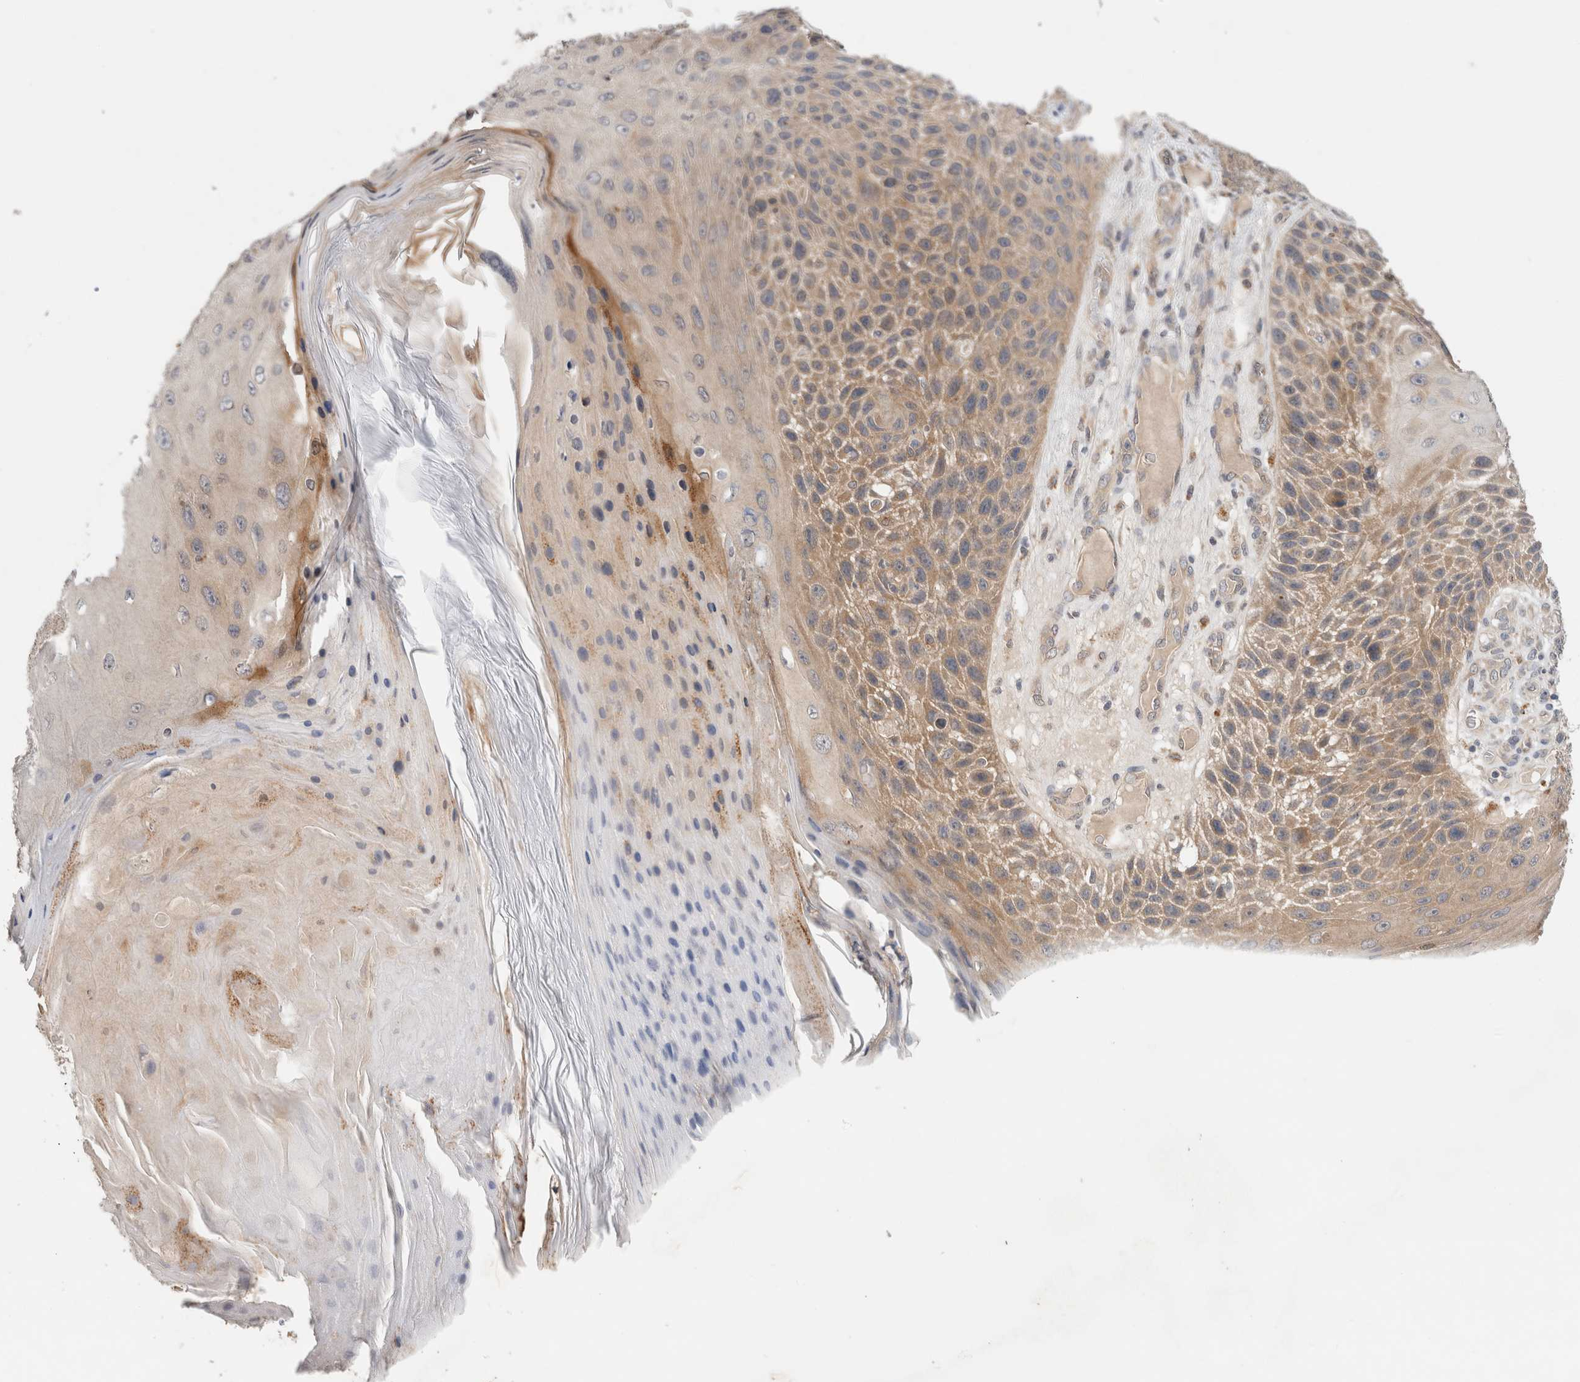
{"staining": {"intensity": "weak", "quantity": "25%-75%", "location": "cytoplasmic/membranous"}, "tissue": "skin cancer", "cell_type": "Tumor cells", "image_type": "cancer", "snomed": [{"axis": "morphology", "description": "Squamous cell carcinoma, NOS"}, {"axis": "topography", "description": "Skin"}], "caption": "Approximately 25%-75% of tumor cells in skin cancer show weak cytoplasmic/membranous protein positivity as visualized by brown immunohistochemical staining.", "gene": "SGK1", "patient": {"sex": "female", "age": 88}}